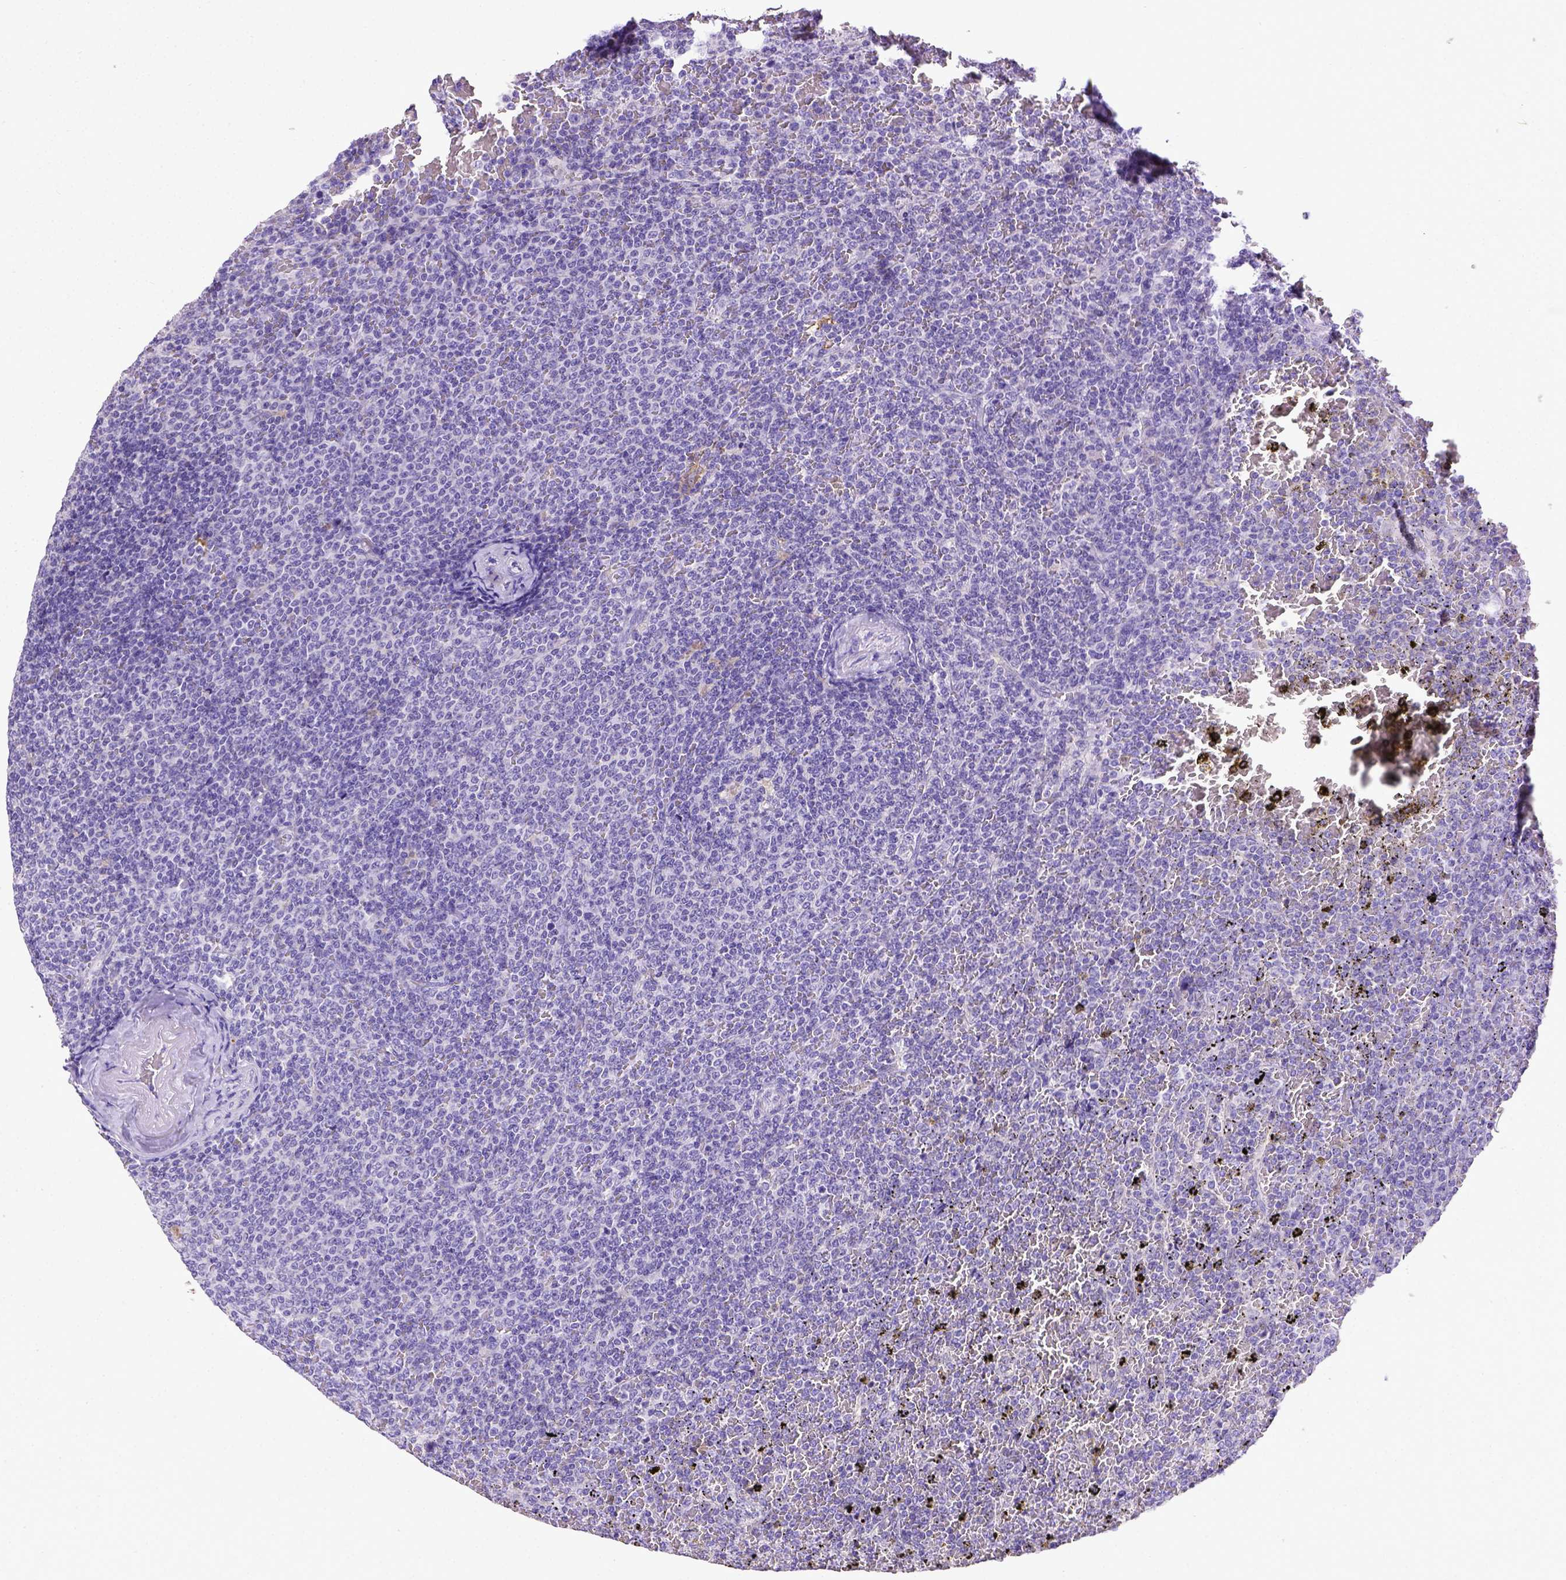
{"staining": {"intensity": "negative", "quantity": "none", "location": "none"}, "tissue": "lymphoma", "cell_type": "Tumor cells", "image_type": "cancer", "snomed": [{"axis": "morphology", "description": "Malignant lymphoma, non-Hodgkin's type, Low grade"}, {"axis": "topography", "description": "Spleen"}], "caption": "This image is of lymphoma stained with immunohistochemistry to label a protein in brown with the nuclei are counter-stained blue. There is no positivity in tumor cells.", "gene": "SPEF1", "patient": {"sex": "female", "age": 77}}